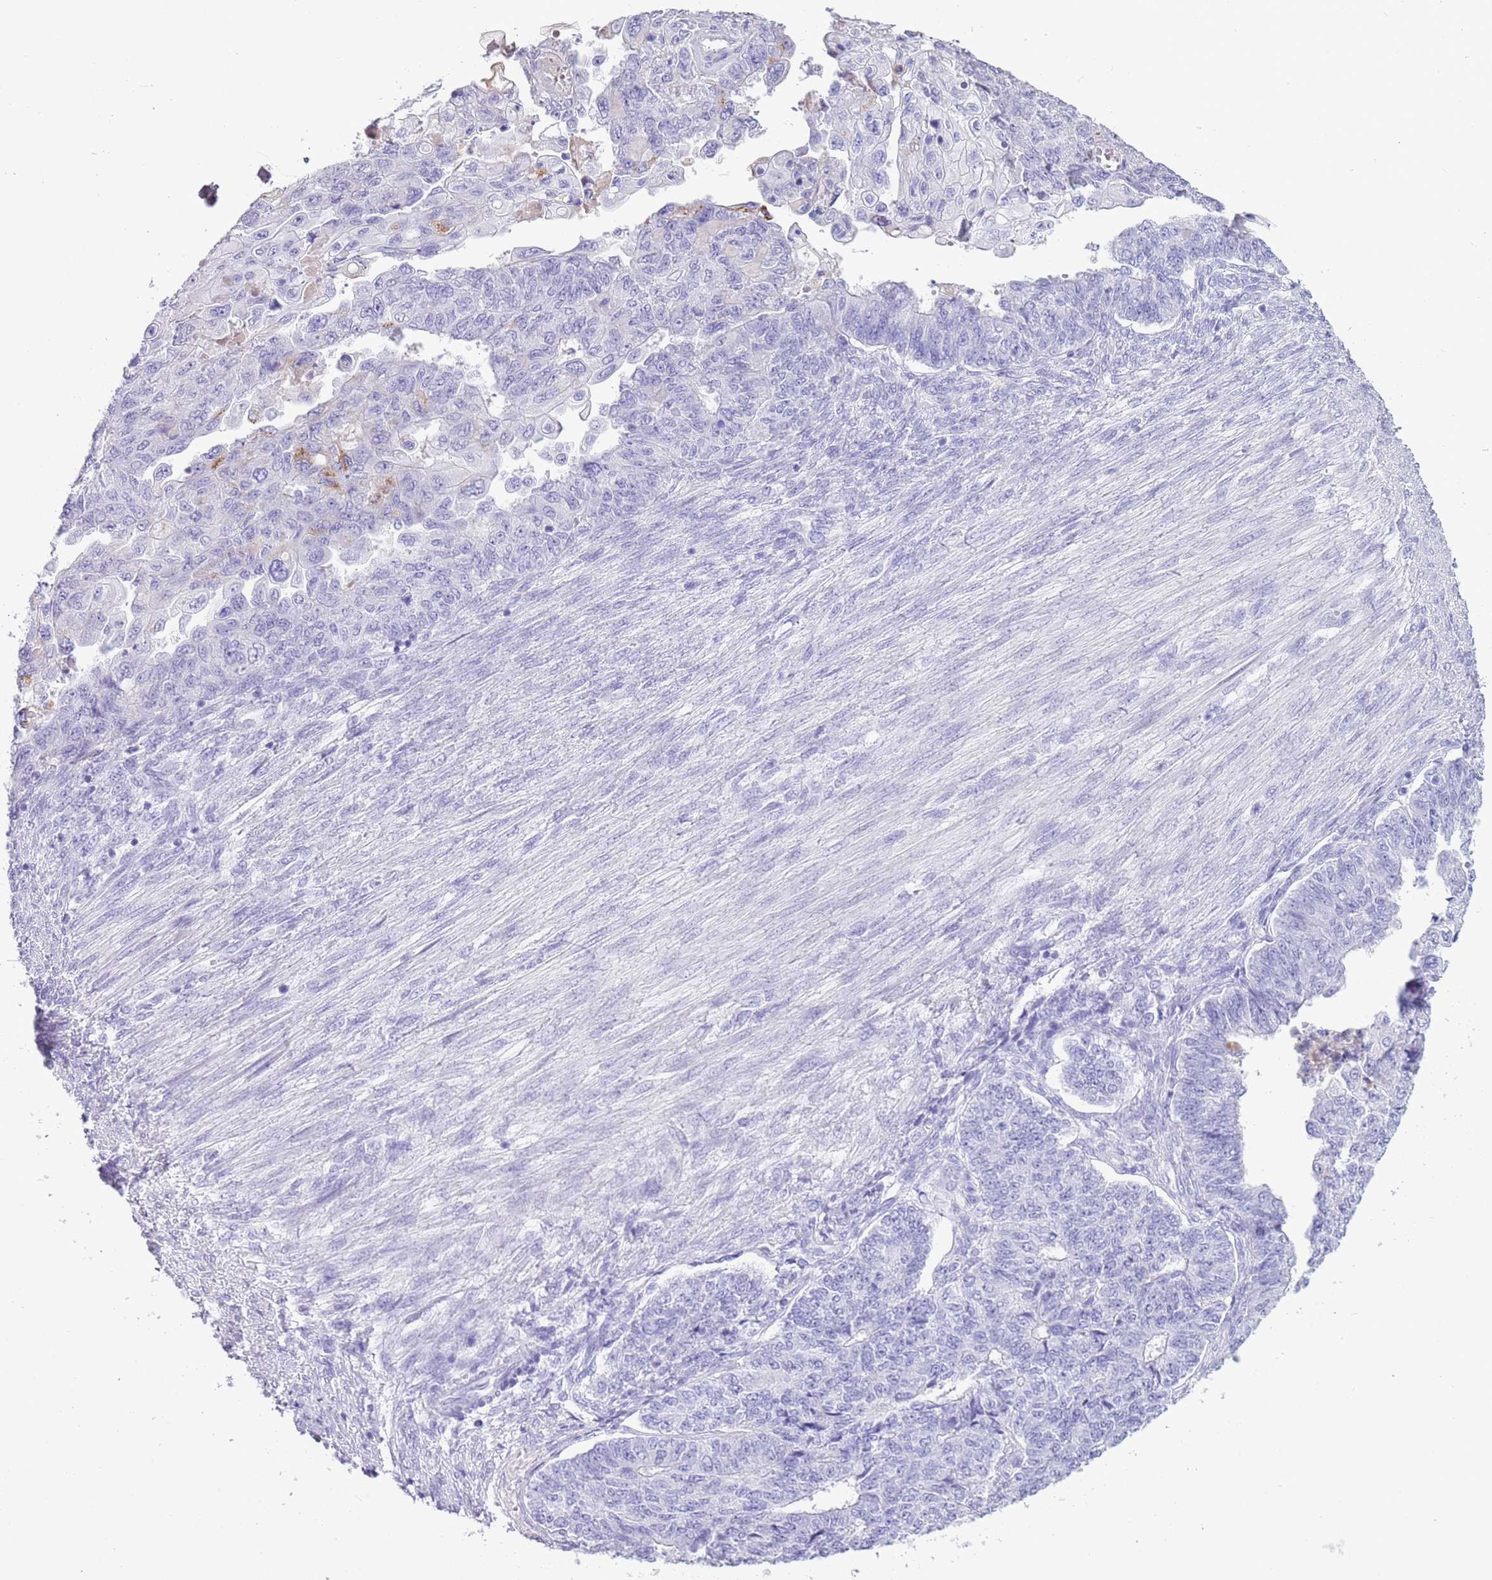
{"staining": {"intensity": "negative", "quantity": "none", "location": "none"}, "tissue": "endometrial cancer", "cell_type": "Tumor cells", "image_type": "cancer", "snomed": [{"axis": "morphology", "description": "Adenocarcinoma, NOS"}, {"axis": "topography", "description": "Endometrium"}], "caption": "Endometrial cancer was stained to show a protein in brown. There is no significant expression in tumor cells.", "gene": "IGKV3D-11", "patient": {"sex": "female", "age": 32}}